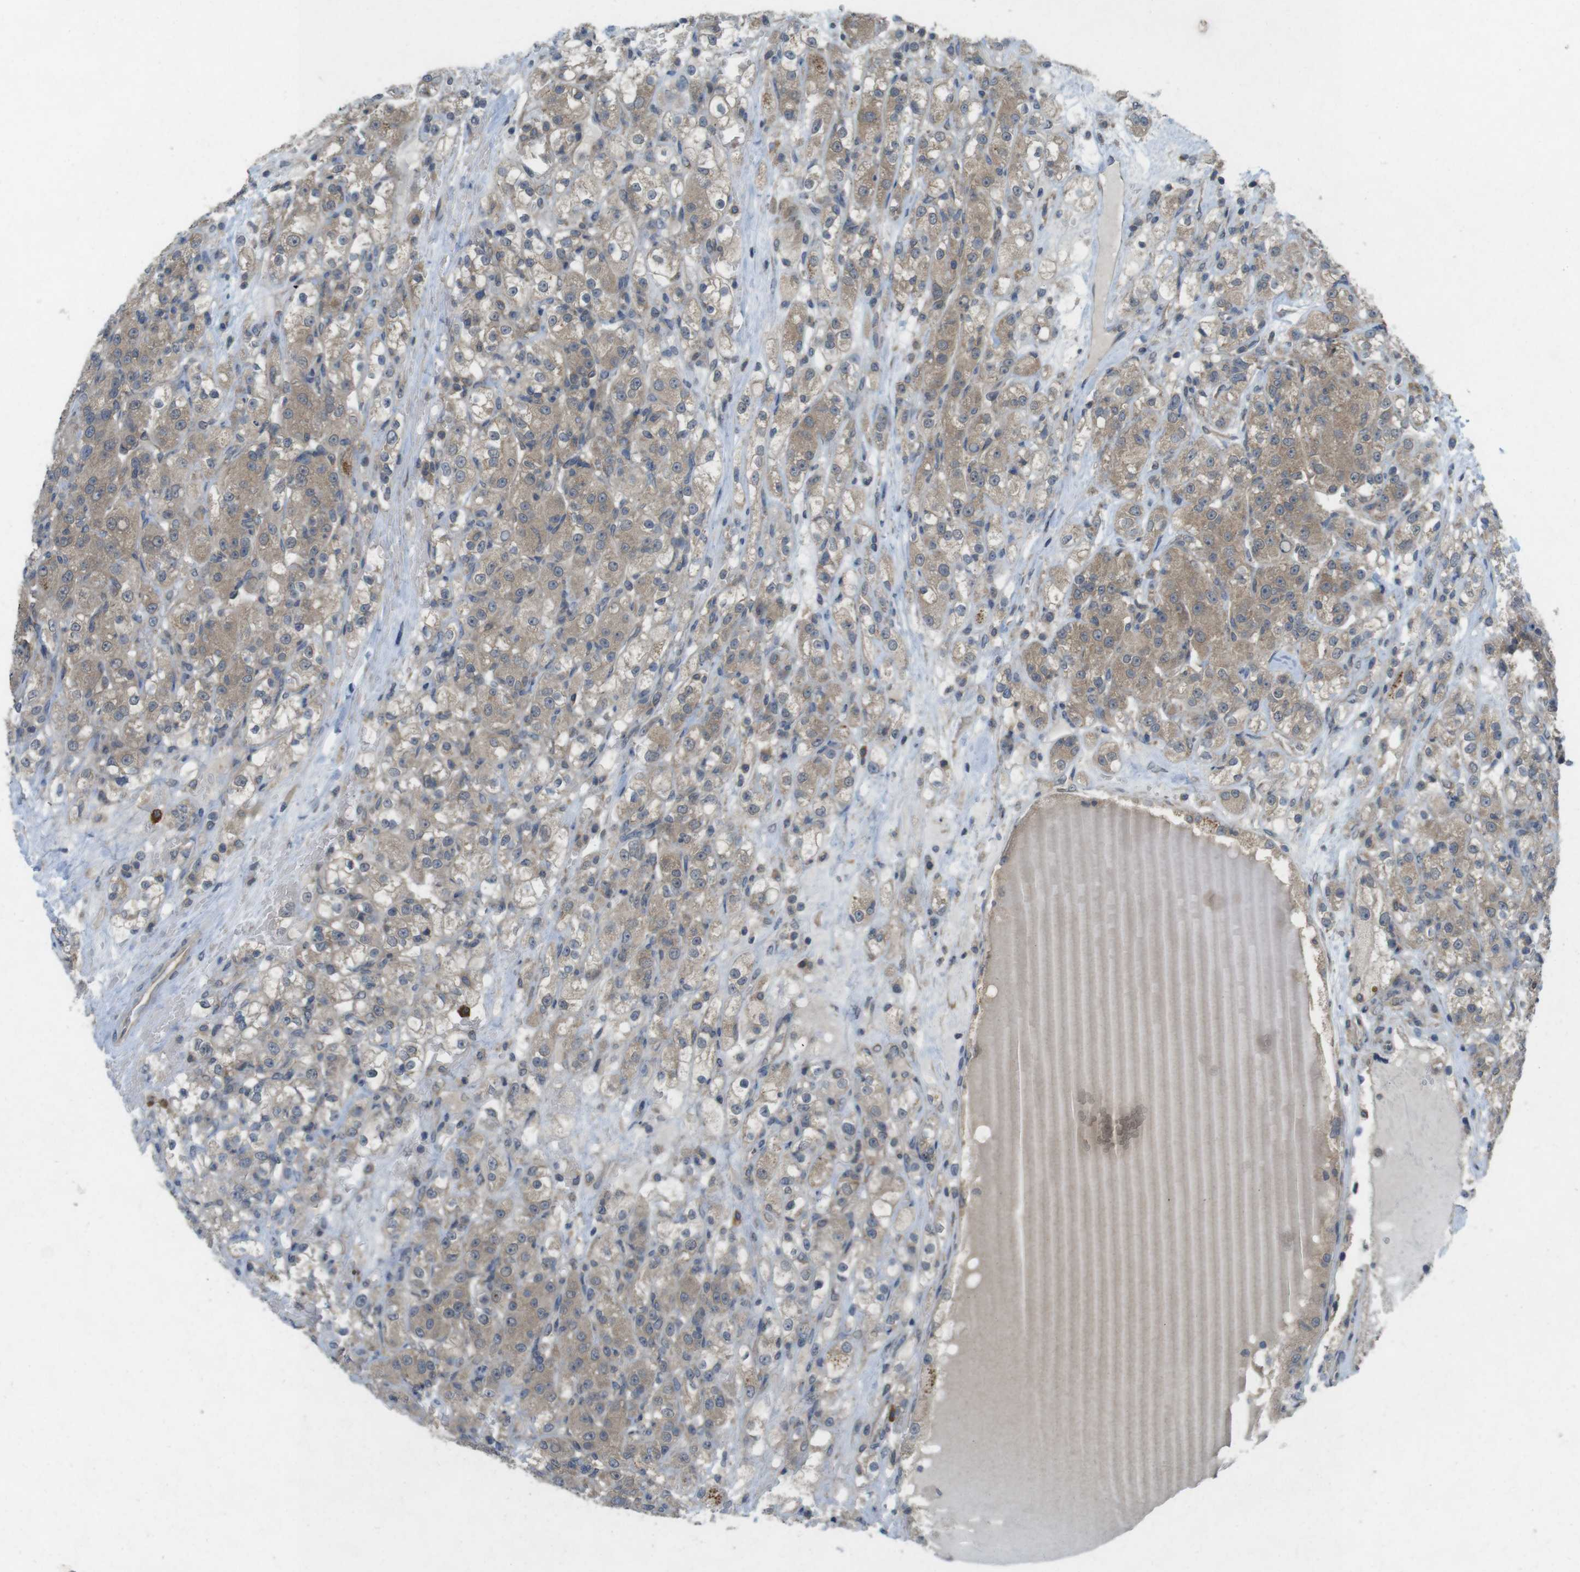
{"staining": {"intensity": "weak", "quantity": ">75%", "location": "cytoplasmic/membranous"}, "tissue": "renal cancer", "cell_type": "Tumor cells", "image_type": "cancer", "snomed": [{"axis": "morphology", "description": "Normal tissue, NOS"}, {"axis": "morphology", "description": "Adenocarcinoma, NOS"}, {"axis": "topography", "description": "Kidney"}], "caption": "Human renal cancer stained for a protein (brown) reveals weak cytoplasmic/membranous positive staining in about >75% of tumor cells.", "gene": "SUGT1", "patient": {"sex": "male", "age": 61}}